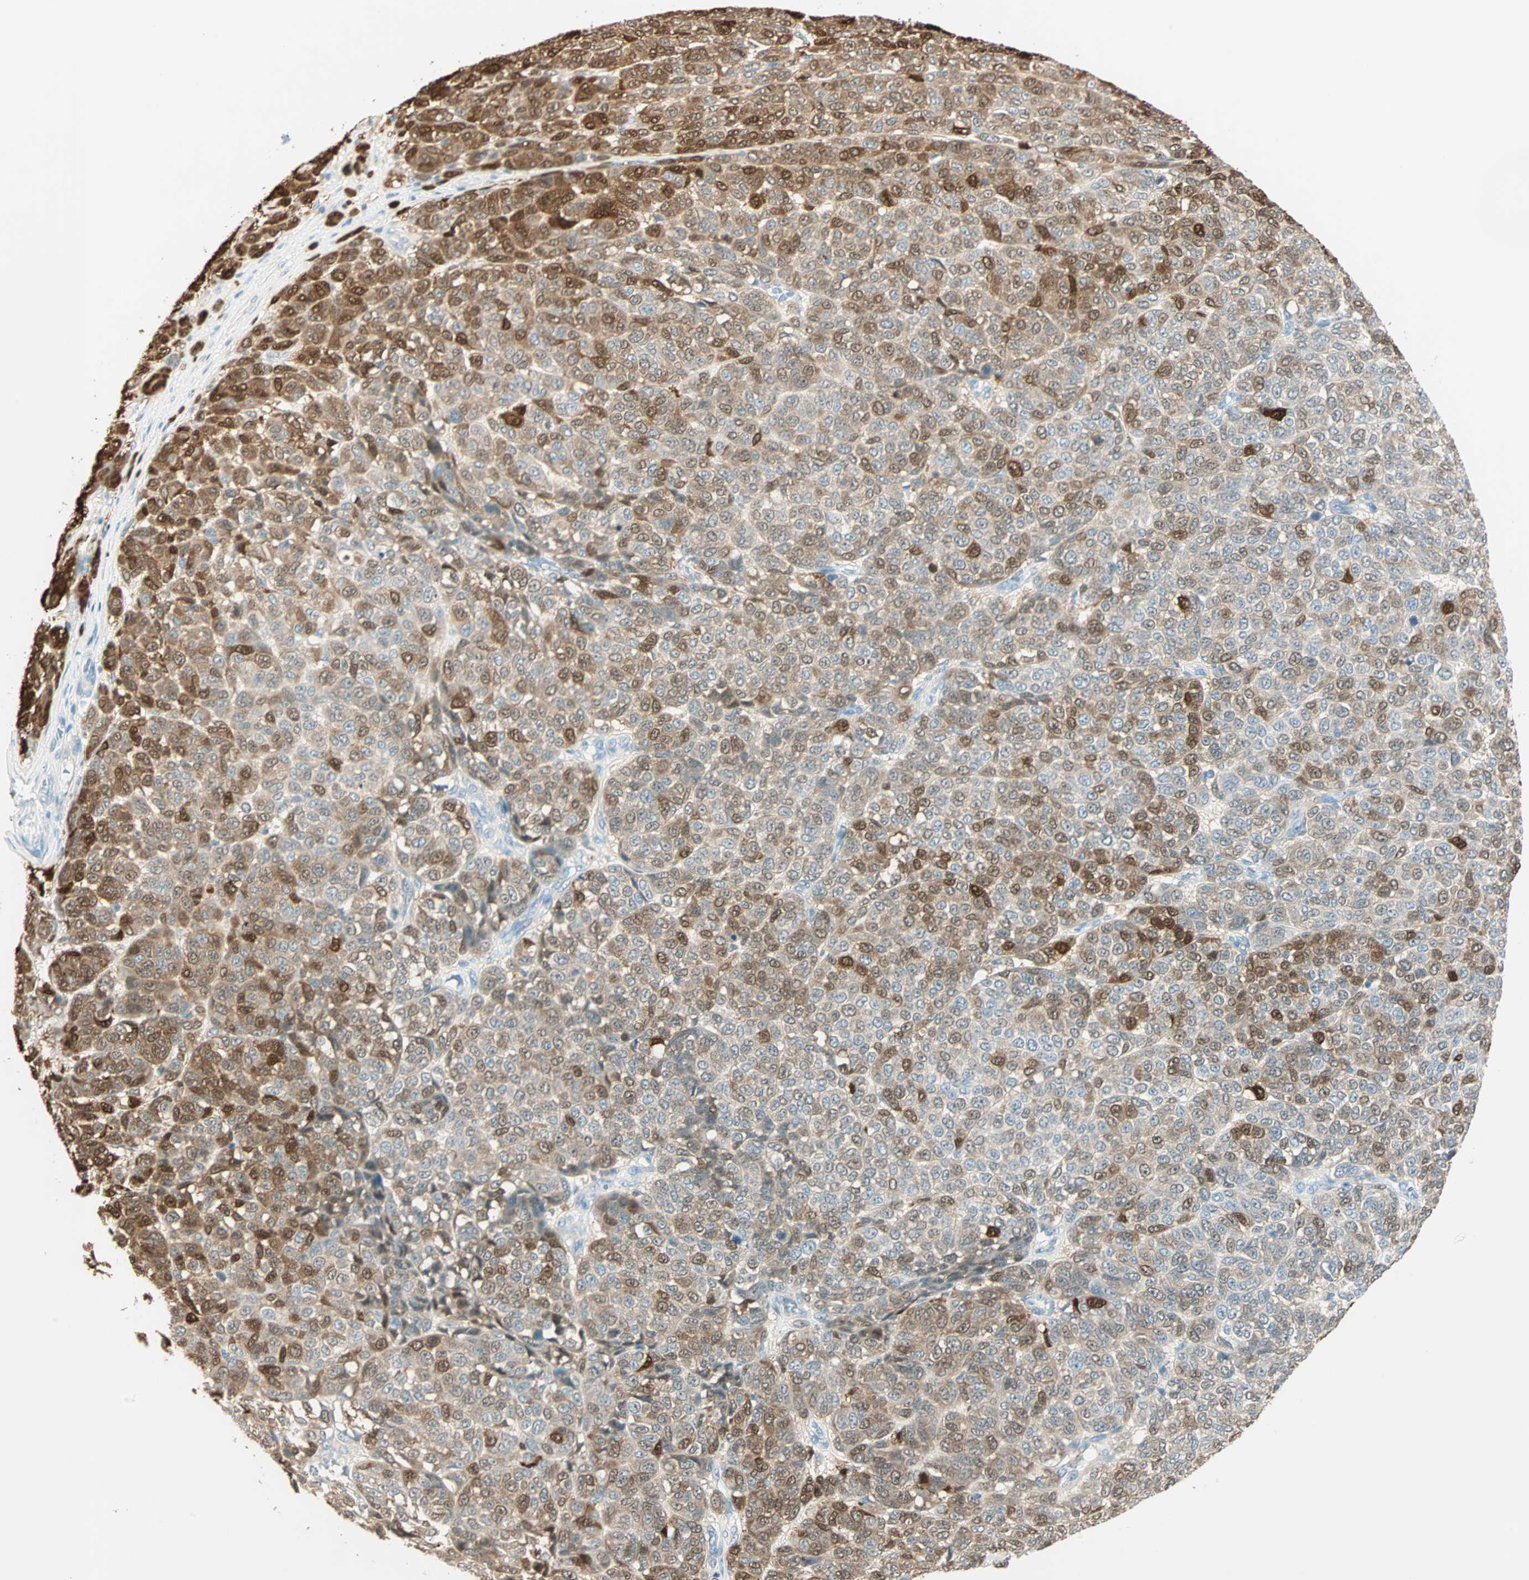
{"staining": {"intensity": "strong", "quantity": ">75%", "location": "cytoplasmic/membranous,nuclear"}, "tissue": "melanoma", "cell_type": "Tumor cells", "image_type": "cancer", "snomed": [{"axis": "morphology", "description": "Malignant melanoma, NOS"}, {"axis": "topography", "description": "Skin"}], "caption": "Strong cytoplasmic/membranous and nuclear expression is appreciated in approximately >75% of tumor cells in melanoma. (Brightfield microscopy of DAB IHC at high magnification).", "gene": "S100A1", "patient": {"sex": "male", "age": 59}}